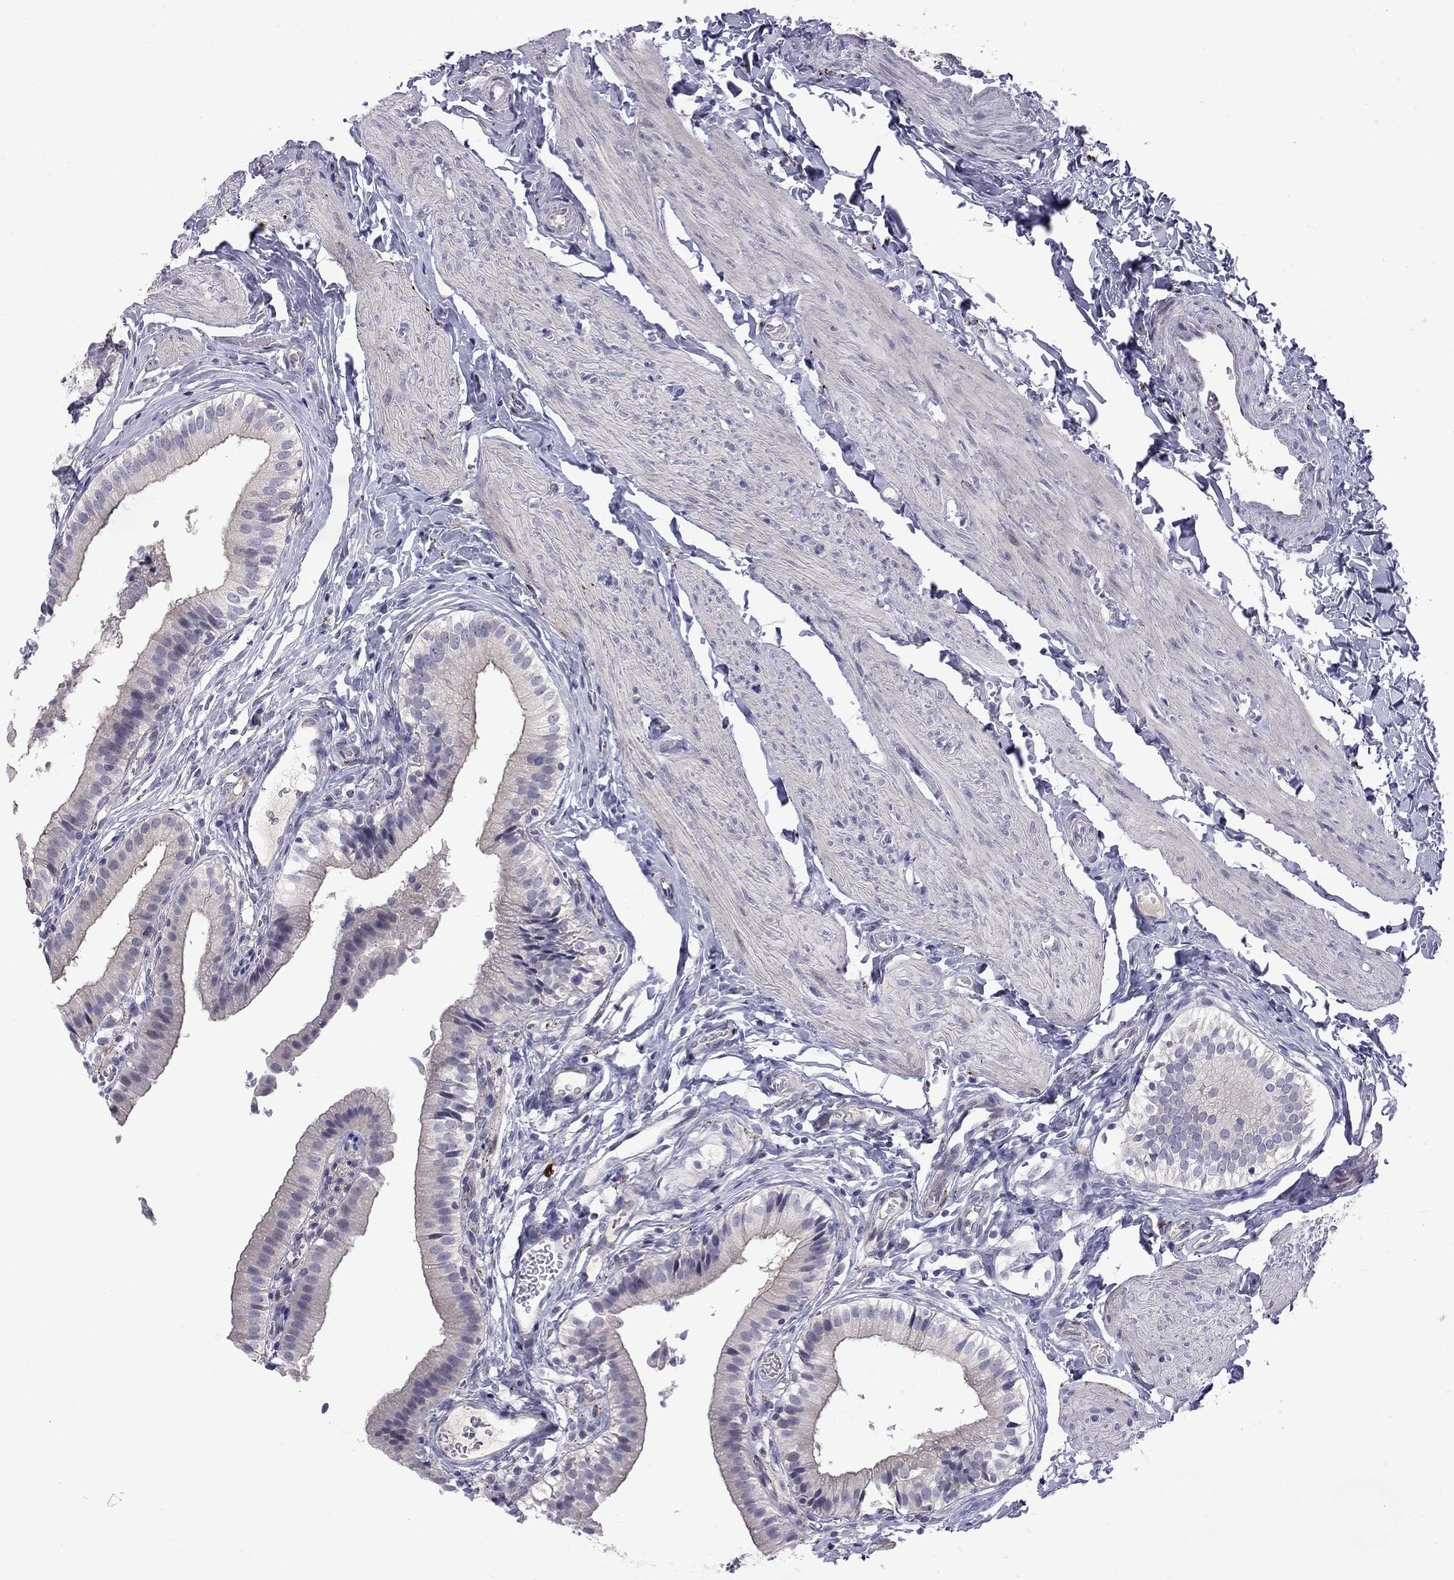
{"staining": {"intensity": "negative", "quantity": "none", "location": "none"}, "tissue": "gallbladder", "cell_type": "Glandular cells", "image_type": "normal", "snomed": [{"axis": "morphology", "description": "Normal tissue, NOS"}, {"axis": "topography", "description": "Gallbladder"}], "caption": "Photomicrograph shows no significant protein expression in glandular cells of normal gallbladder. (Stains: DAB (3,3'-diaminobenzidine) IHC with hematoxylin counter stain, Microscopy: brightfield microscopy at high magnification).", "gene": "RTL9", "patient": {"sex": "female", "age": 47}}